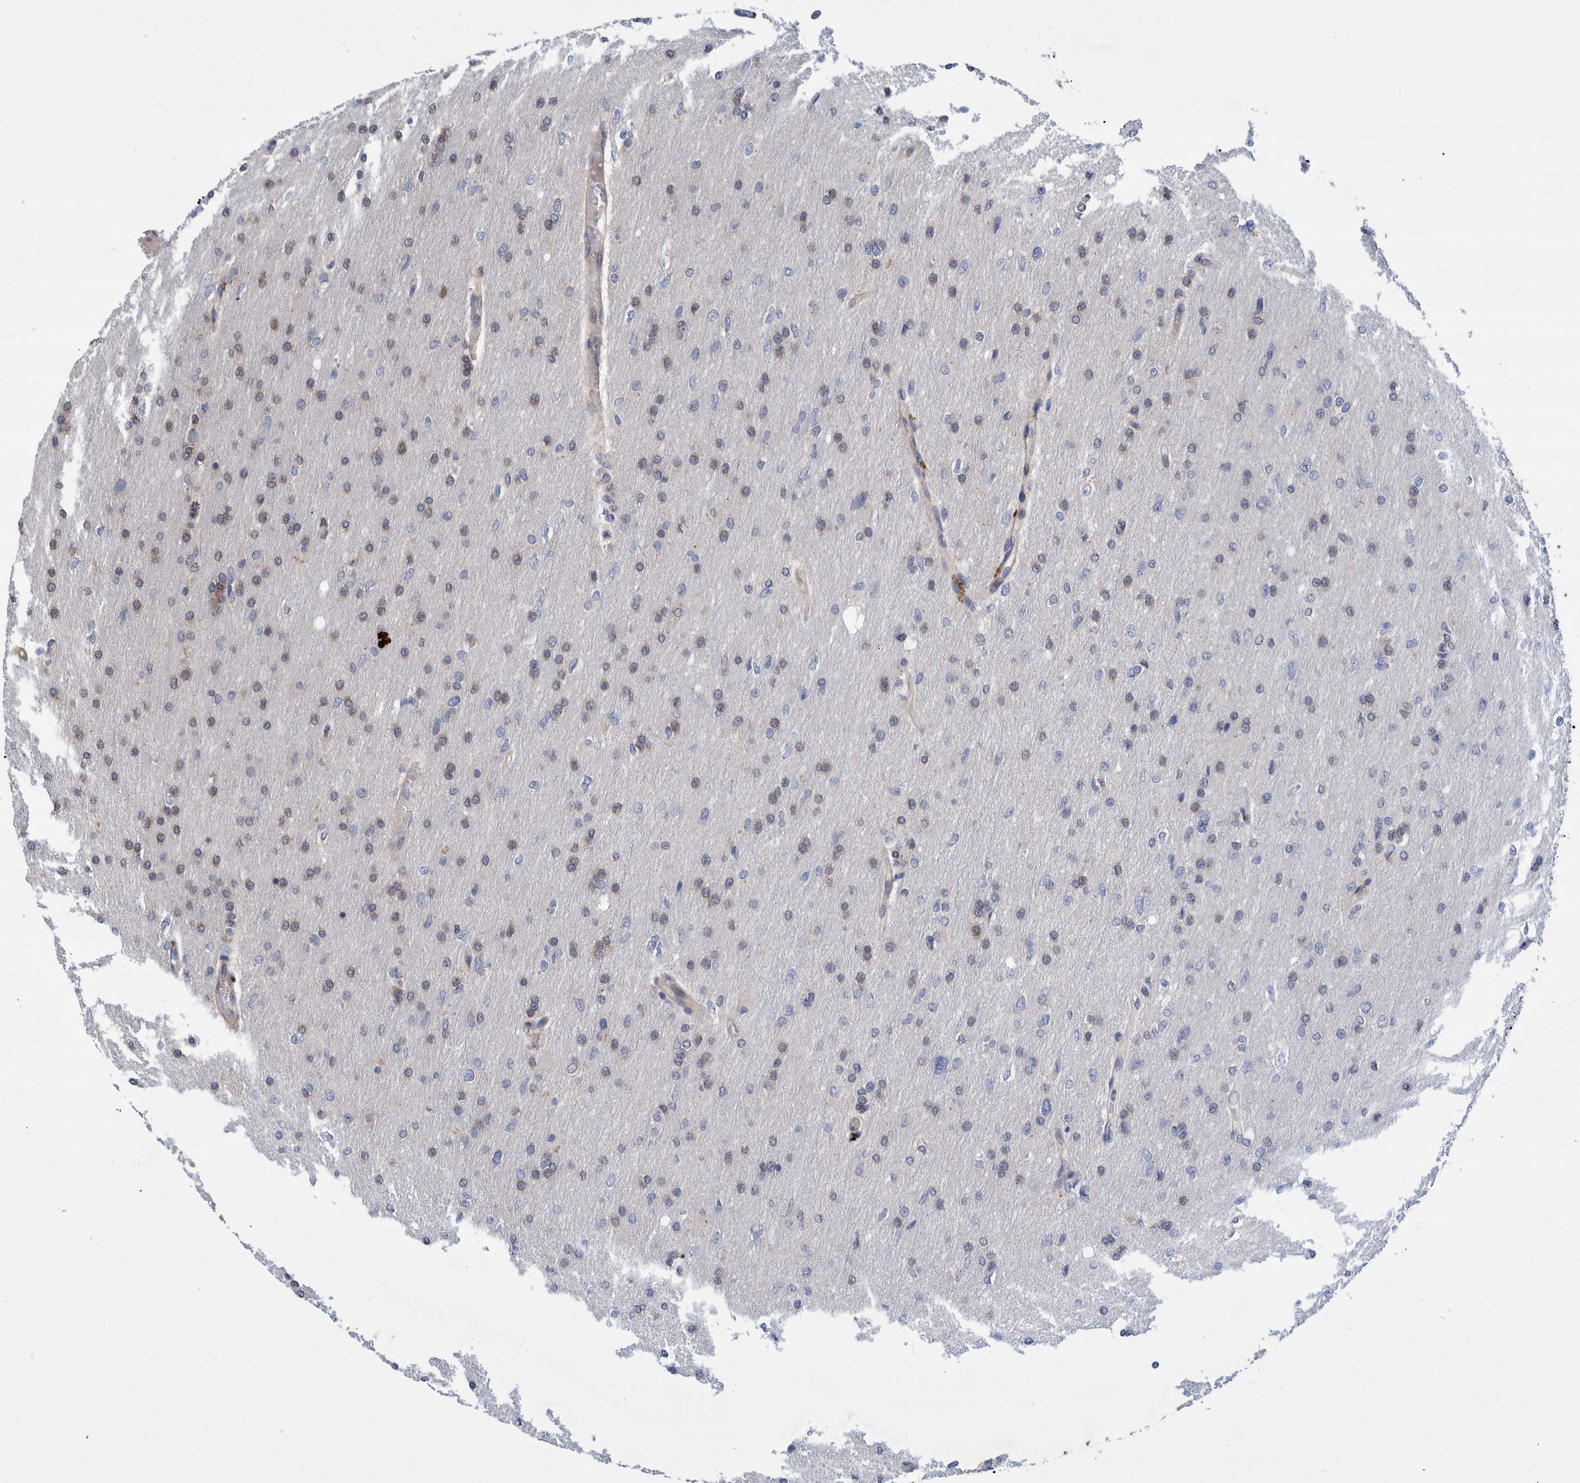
{"staining": {"intensity": "negative", "quantity": "none", "location": "none"}, "tissue": "glioma", "cell_type": "Tumor cells", "image_type": "cancer", "snomed": [{"axis": "morphology", "description": "Glioma, malignant, High grade"}, {"axis": "topography", "description": "Cerebral cortex"}], "caption": "Tumor cells show no significant expression in glioma.", "gene": "GRPEL2", "patient": {"sex": "female", "age": 36}}